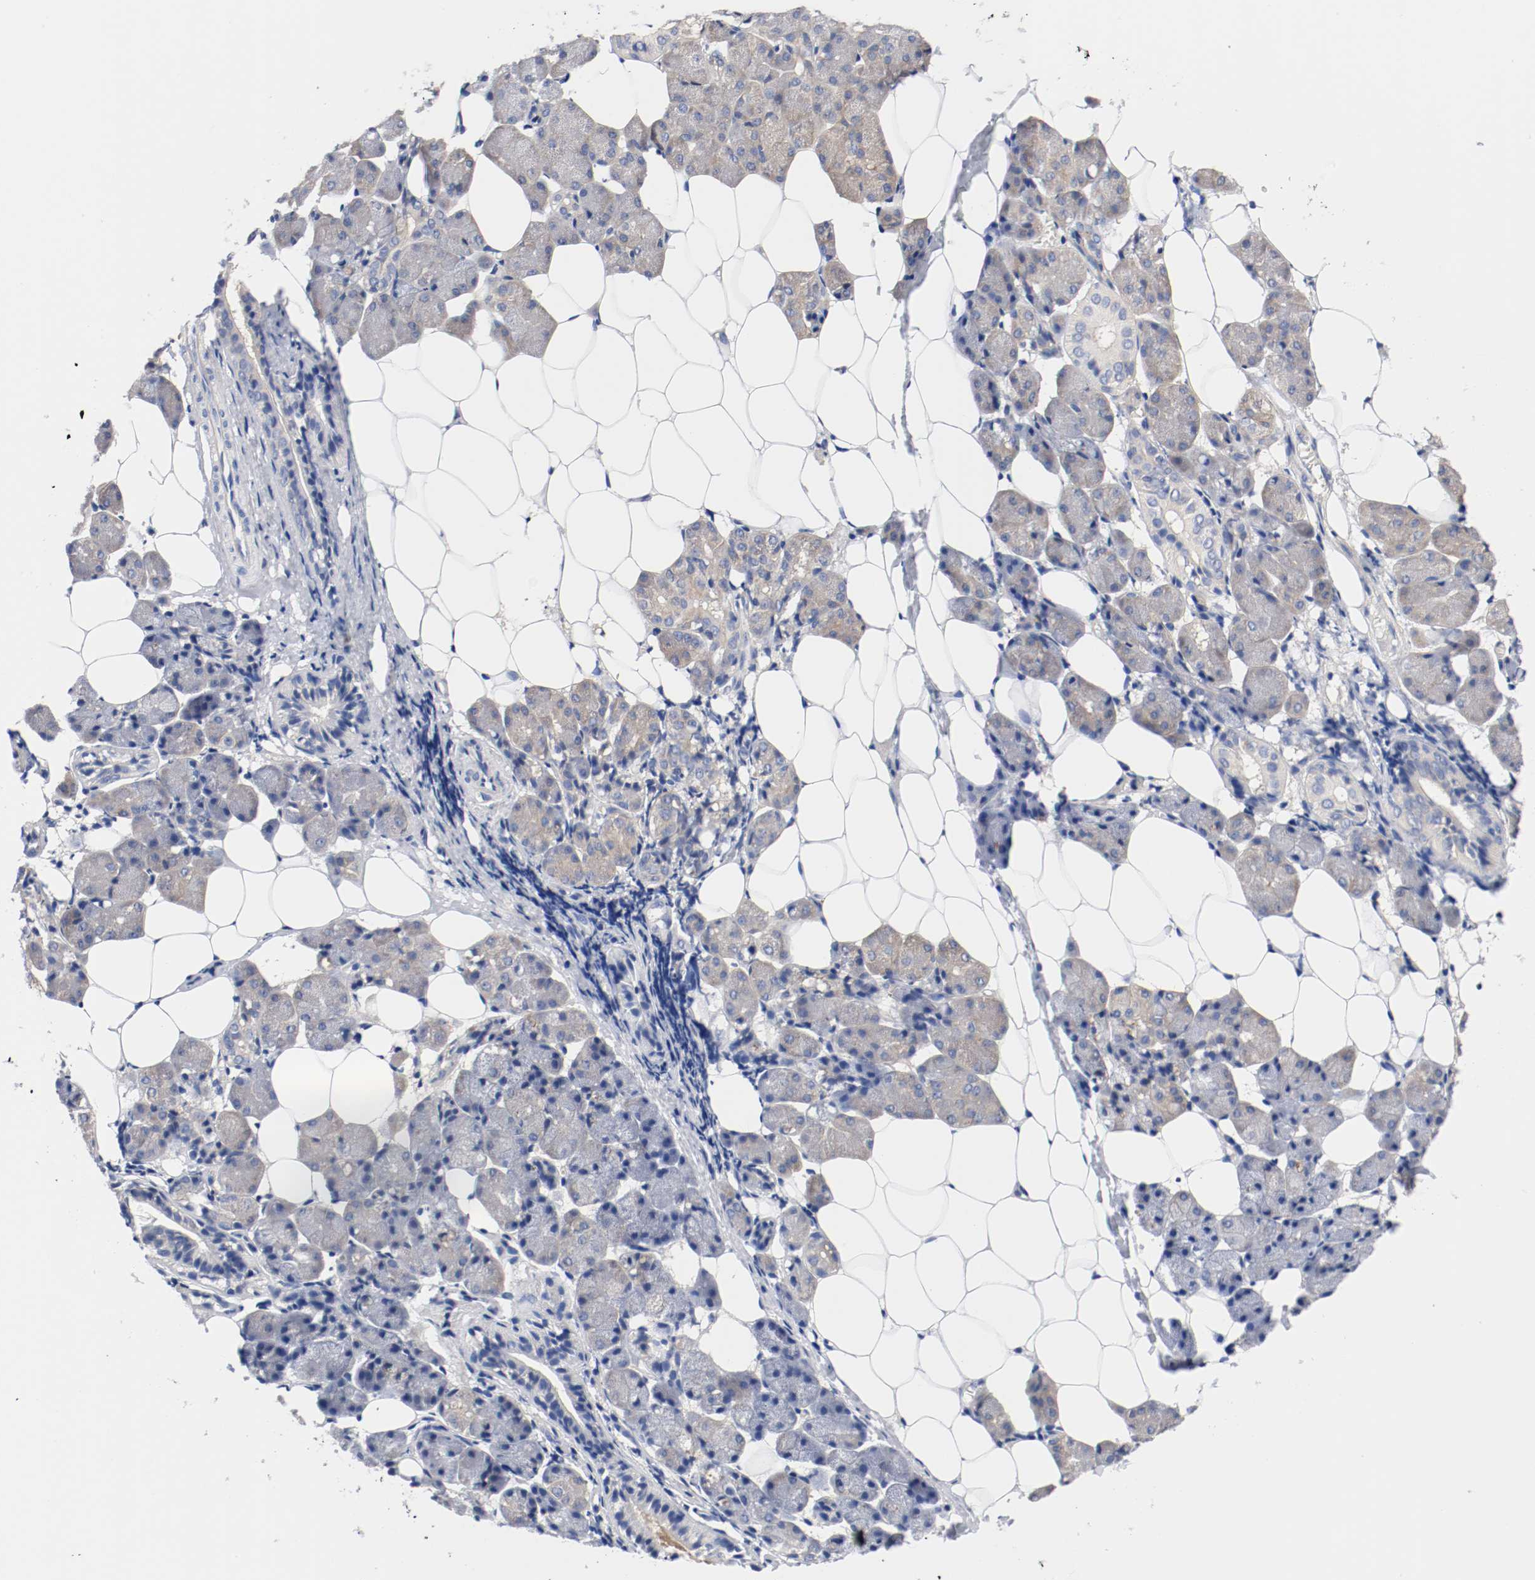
{"staining": {"intensity": "moderate", "quantity": ">75%", "location": "cytoplasmic/membranous"}, "tissue": "salivary gland", "cell_type": "Glandular cells", "image_type": "normal", "snomed": [{"axis": "morphology", "description": "Normal tissue, NOS"}, {"axis": "morphology", "description": "Adenoma, NOS"}, {"axis": "topography", "description": "Salivary gland"}], "caption": "A medium amount of moderate cytoplasmic/membranous staining is seen in approximately >75% of glandular cells in benign salivary gland.", "gene": "HGS", "patient": {"sex": "female", "age": 32}}